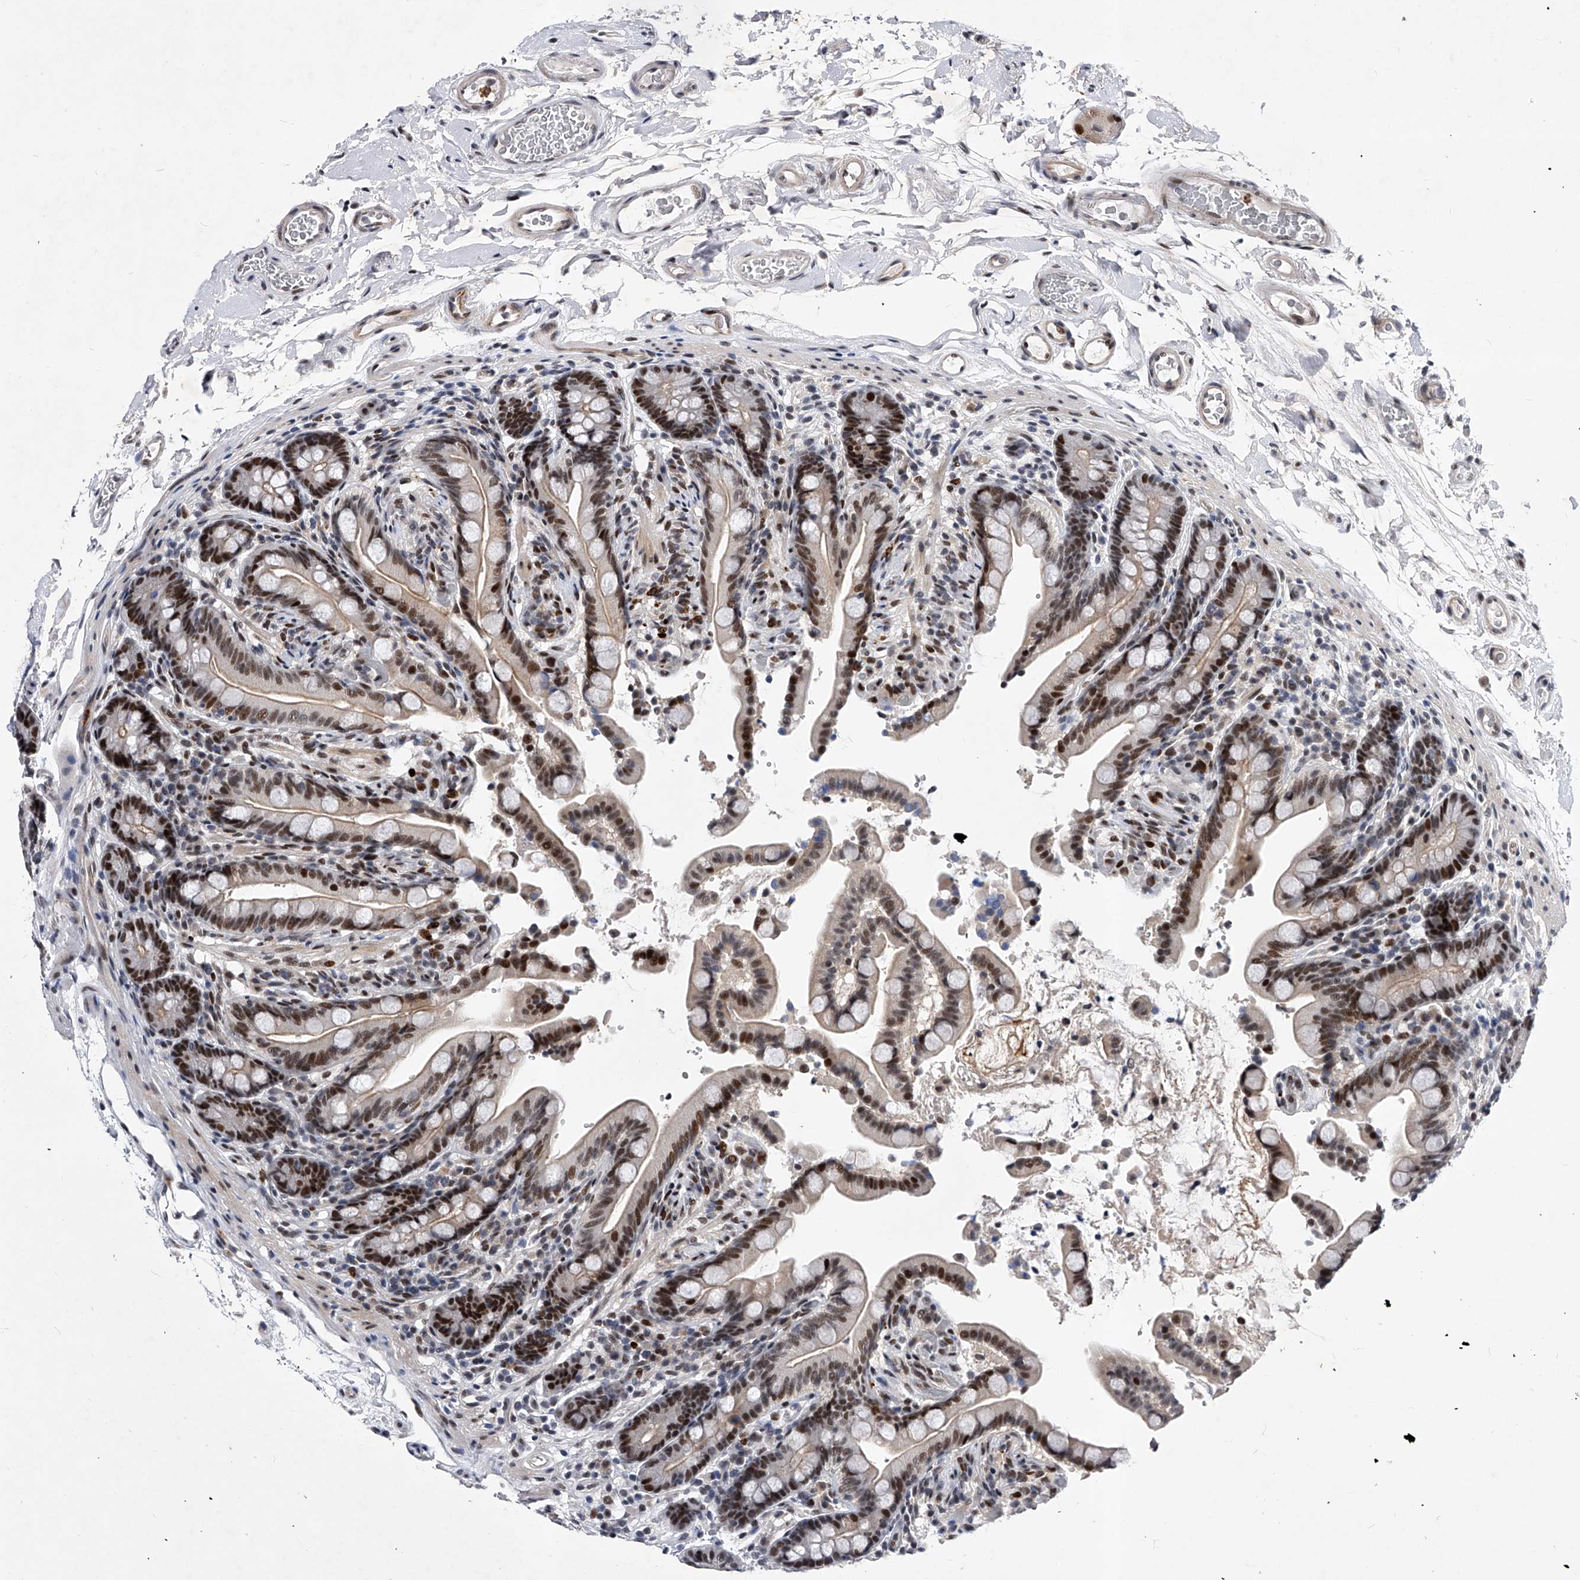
{"staining": {"intensity": "moderate", "quantity": "25%-75%", "location": "nuclear"}, "tissue": "colon", "cell_type": "Endothelial cells", "image_type": "normal", "snomed": [{"axis": "morphology", "description": "Normal tissue, NOS"}, {"axis": "topography", "description": "Smooth muscle"}, {"axis": "topography", "description": "Colon"}], "caption": "DAB (3,3'-diaminobenzidine) immunohistochemical staining of unremarkable human colon shows moderate nuclear protein positivity in approximately 25%-75% of endothelial cells. Nuclei are stained in blue.", "gene": "TESK2", "patient": {"sex": "male", "age": 73}}